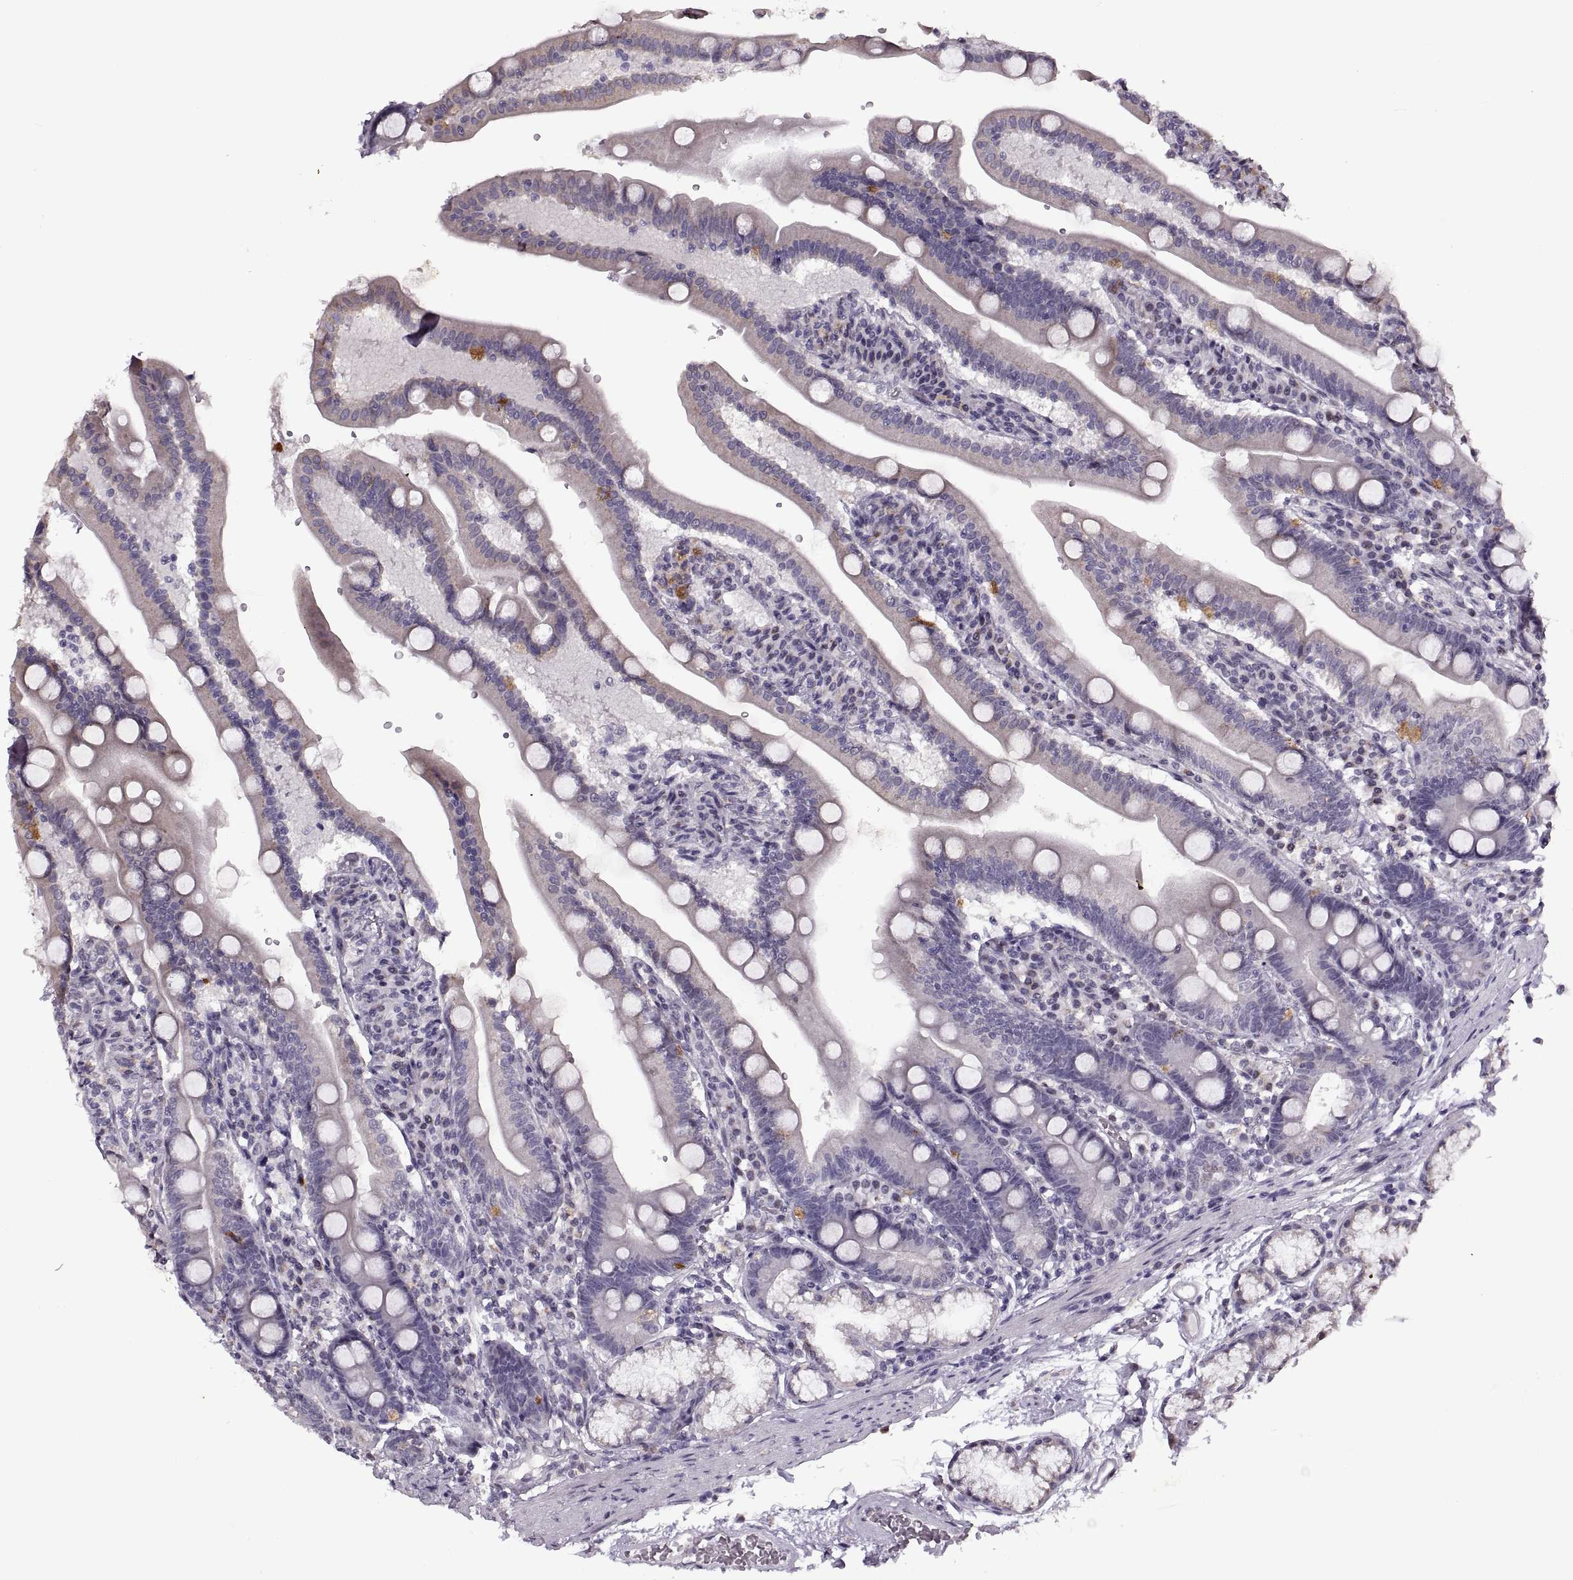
{"staining": {"intensity": "negative", "quantity": "none", "location": "none"}, "tissue": "duodenum", "cell_type": "Glandular cells", "image_type": "normal", "snomed": [{"axis": "morphology", "description": "Normal tissue, NOS"}, {"axis": "topography", "description": "Duodenum"}], "caption": "This is an immunohistochemistry micrograph of normal human duodenum. There is no expression in glandular cells.", "gene": "PRSS37", "patient": {"sex": "female", "age": 67}}